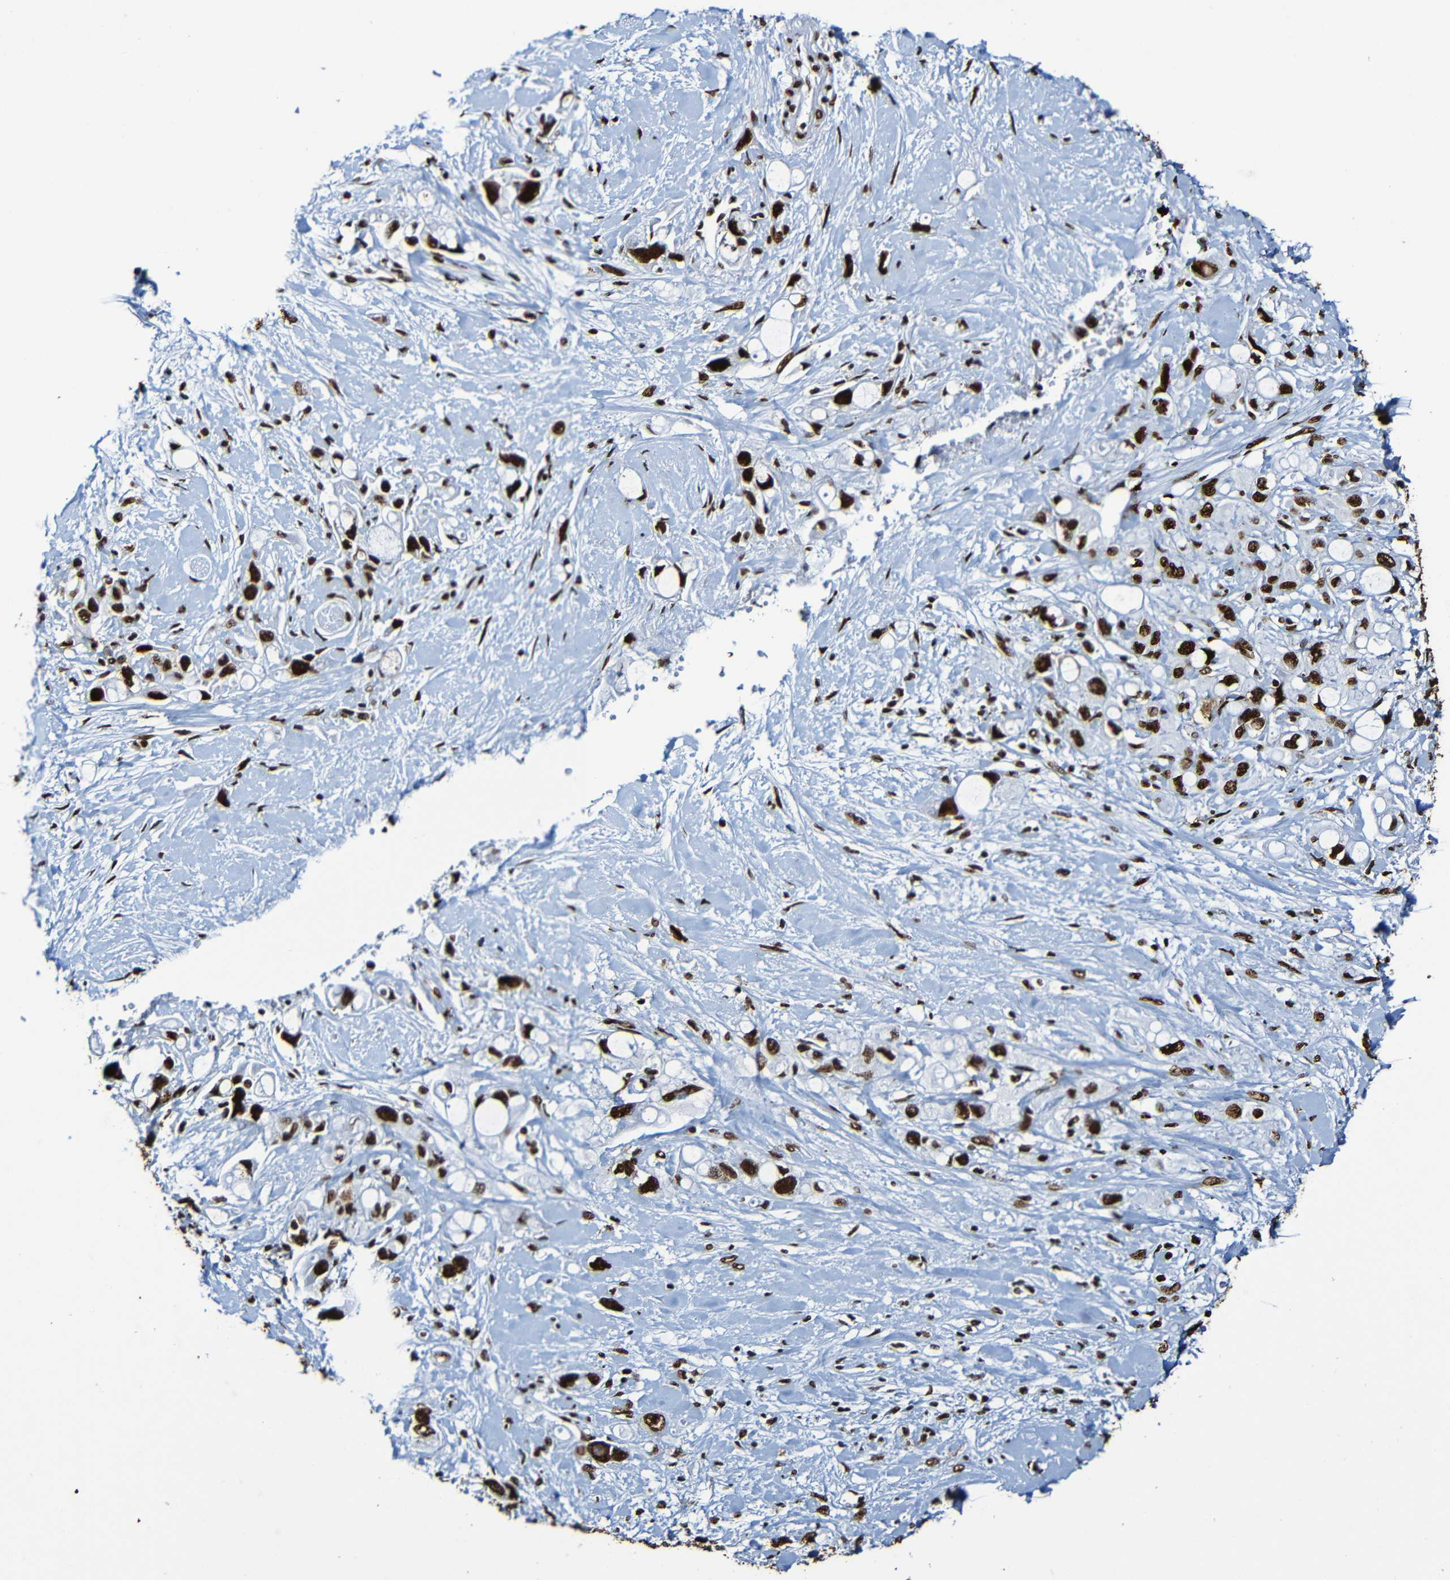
{"staining": {"intensity": "strong", "quantity": ">75%", "location": "nuclear"}, "tissue": "pancreatic cancer", "cell_type": "Tumor cells", "image_type": "cancer", "snomed": [{"axis": "morphology", "description": "Adenocarcinoma, NOS"}, {"axis": "topography", "description": "Pancreas"}], "caption": "Adenocarcinoma (pancreatic) stained with IHC reveals strong nuclear staining in approximately >75% of tumor cells.", "gene": "SRSF3", "patient": {"sex": "female", "age": 56}}